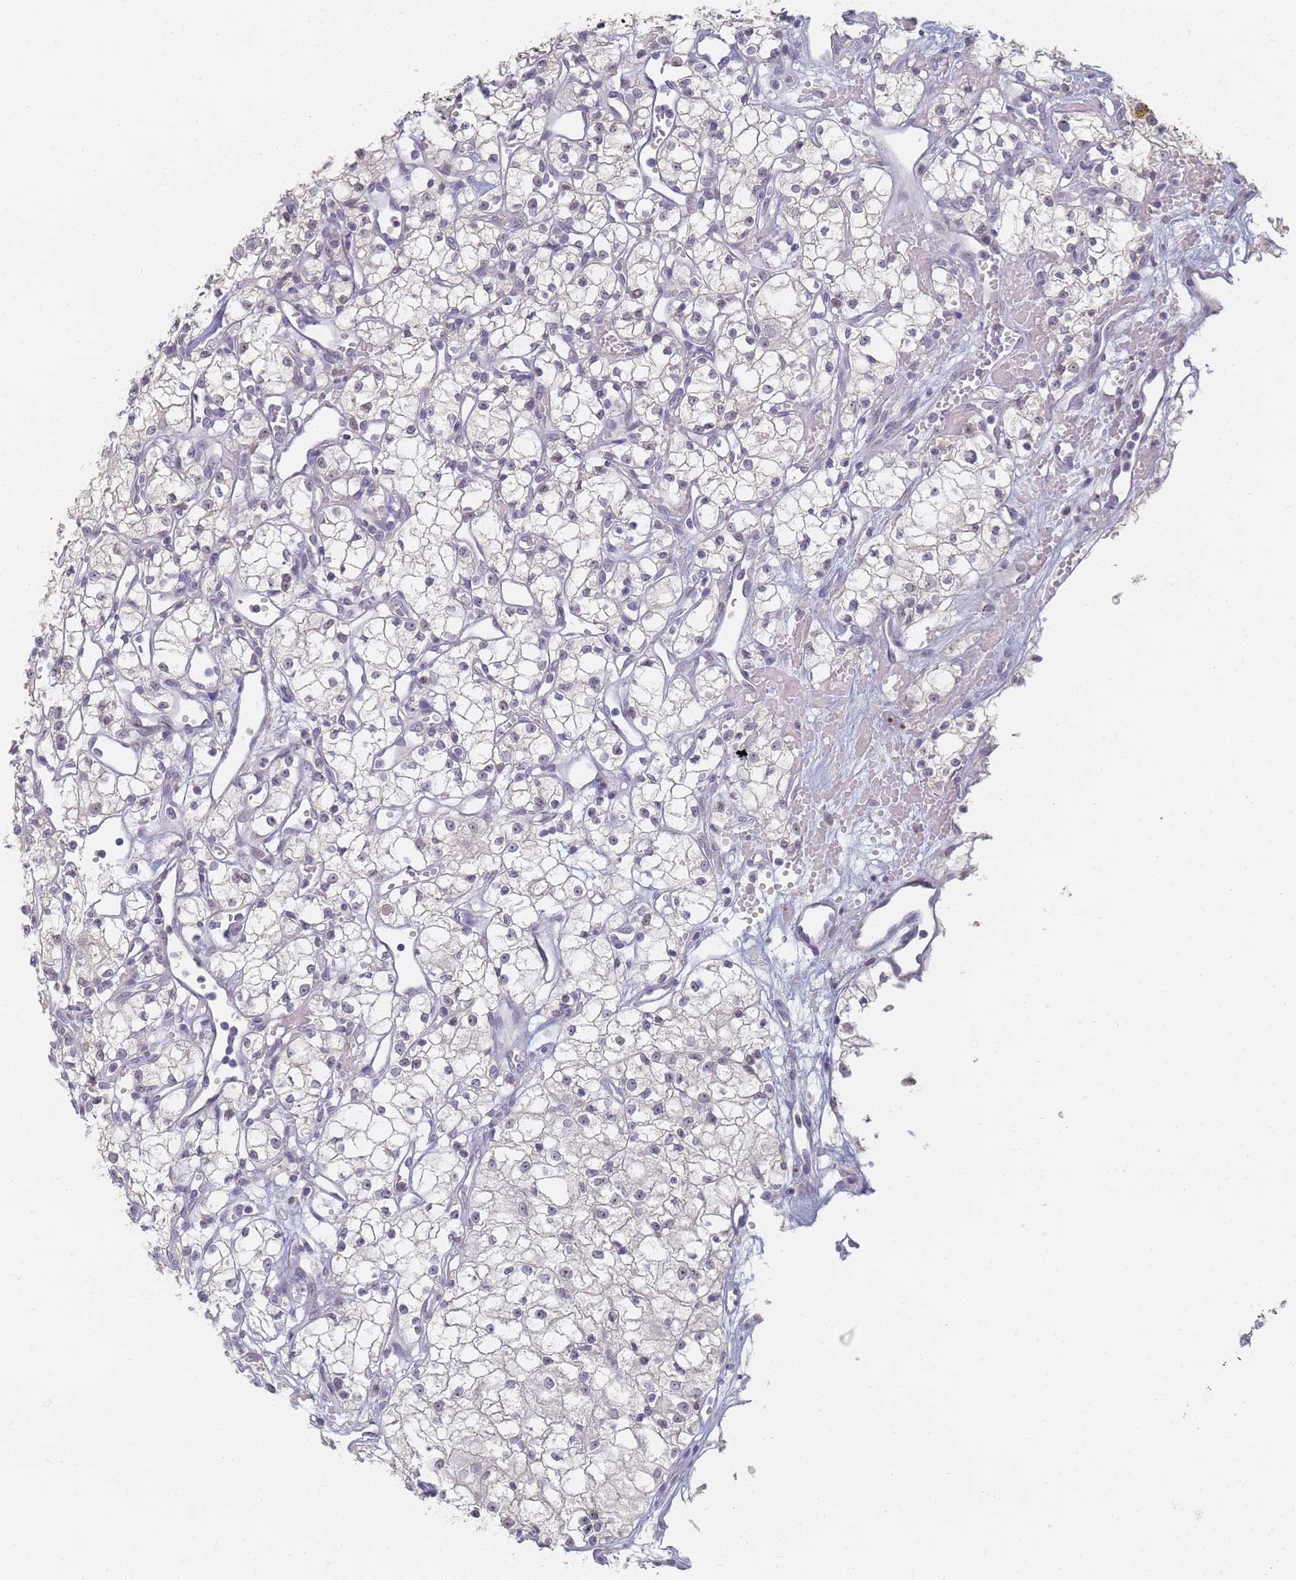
{"staining": {"intensity": "negative", "quantity": "none", "location": "none"}, "tissue": "renal cancer", "cell_type": "Tumor cells", "image_type": "cancer", "snomed": [{"axis": "morphology", "description": "Adenocarcinoma, NOS"}, {"axis": "topography", "description": "Kidney"}], "caption": "There is no significant positivity in tumor cells of renal cancer.", "gene": "SLC38A9", "patient": {"sex": "male", "age": 59}}